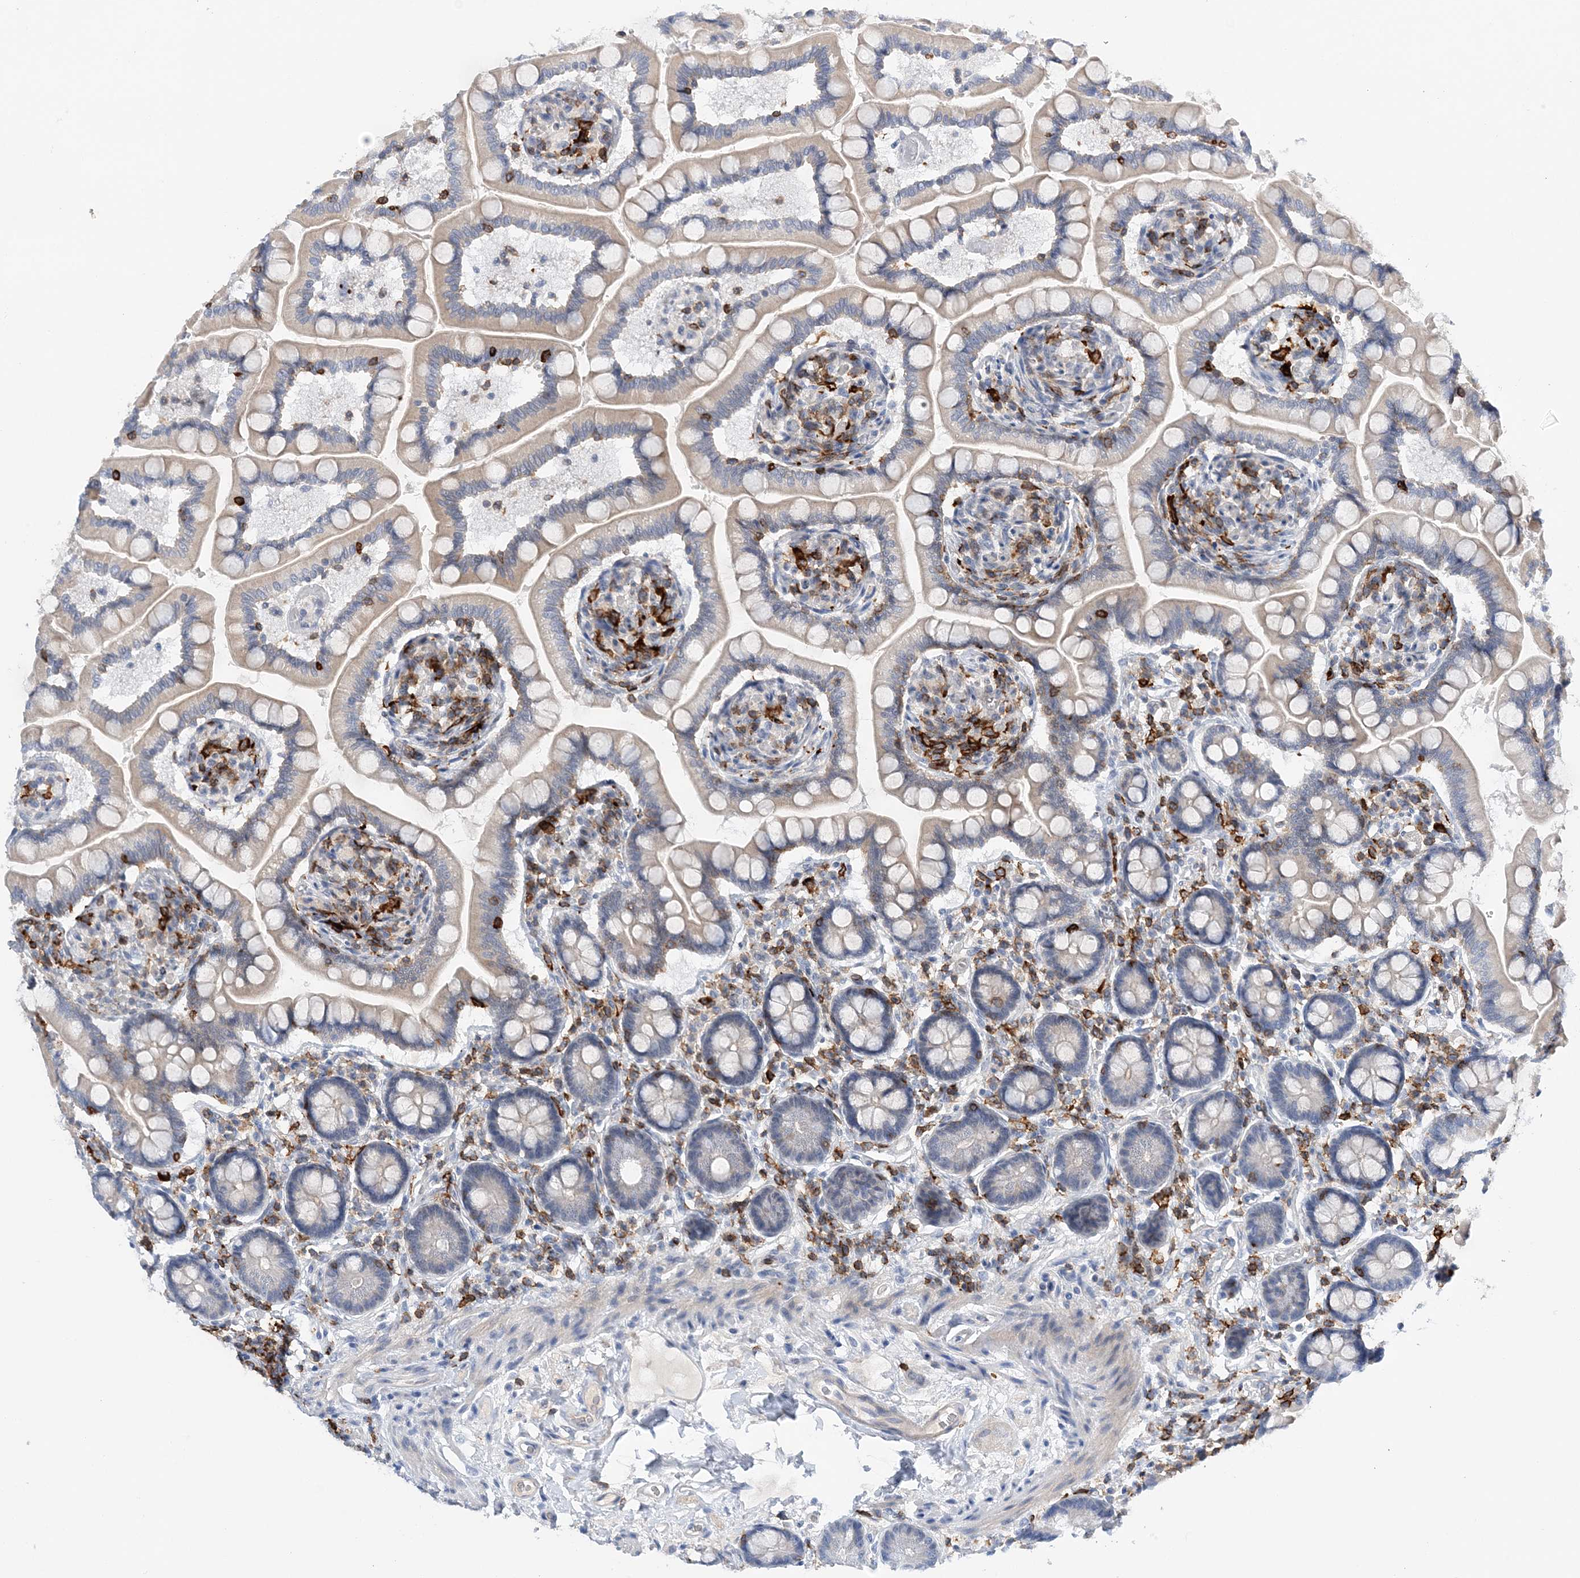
{"staining": {"intensity": "weak", "quantity": "25%-75%", "location": "cytoplasmic/membranous"}, "tissue": "small intestine", "cell_type": "Glandular cells", "image_type": "normal", "snomed": [{"axis": "morphology", "description": "Normal tissue, NOS"}, {"axis": "topography", "description": "Small intestine"}], "caption": "DAB (3,3'-diaminobenzidine) immunohistochemical staining of benign human small intestine exhibits weak cytoplasmic/membranous protein positivity in about 25%-75% of glandular cells.", "gene": "PRMT9", "patient": {"sex": "female", "age": 64}}